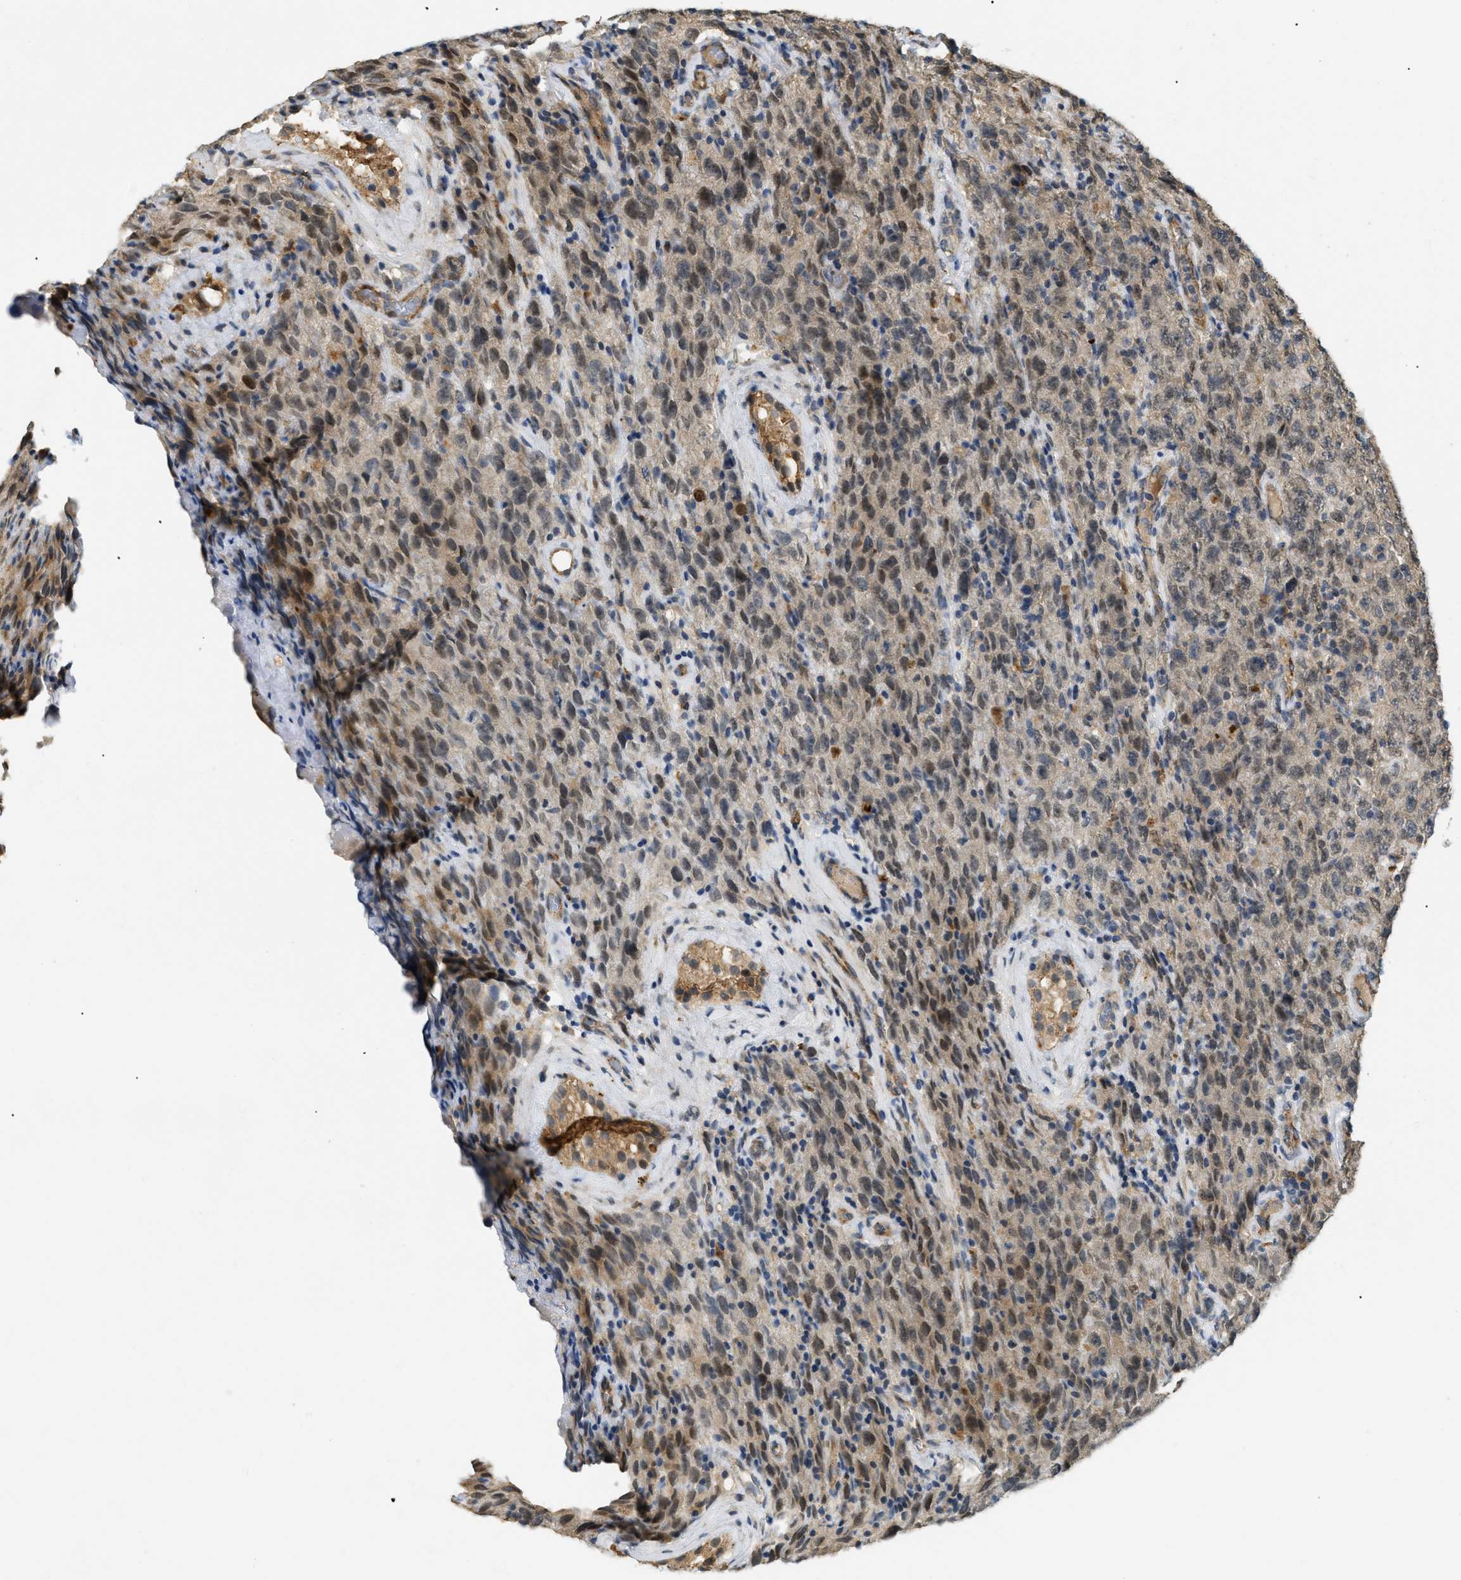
{"staining": {"intensity": "moderate", "quantity": "25%-75%", "location": "nuclear"}, "tissue": "testis cancer", "cell_type": "Tumor cells", "image_type": "cancer", "snomed": [{"axis": "morphology", "description": "Seminoma, NOS"}, {"axis": "topography", "description": "Testis"}], "caption": "Approximately 25%-75% of tumor cells in seminoma (testis) demonstrate moderate nuclear protein staining as visualized by brown immunohistochemical staining.", "gene": "PDGFB", "patient": {"sex": "male", "age": 52}}